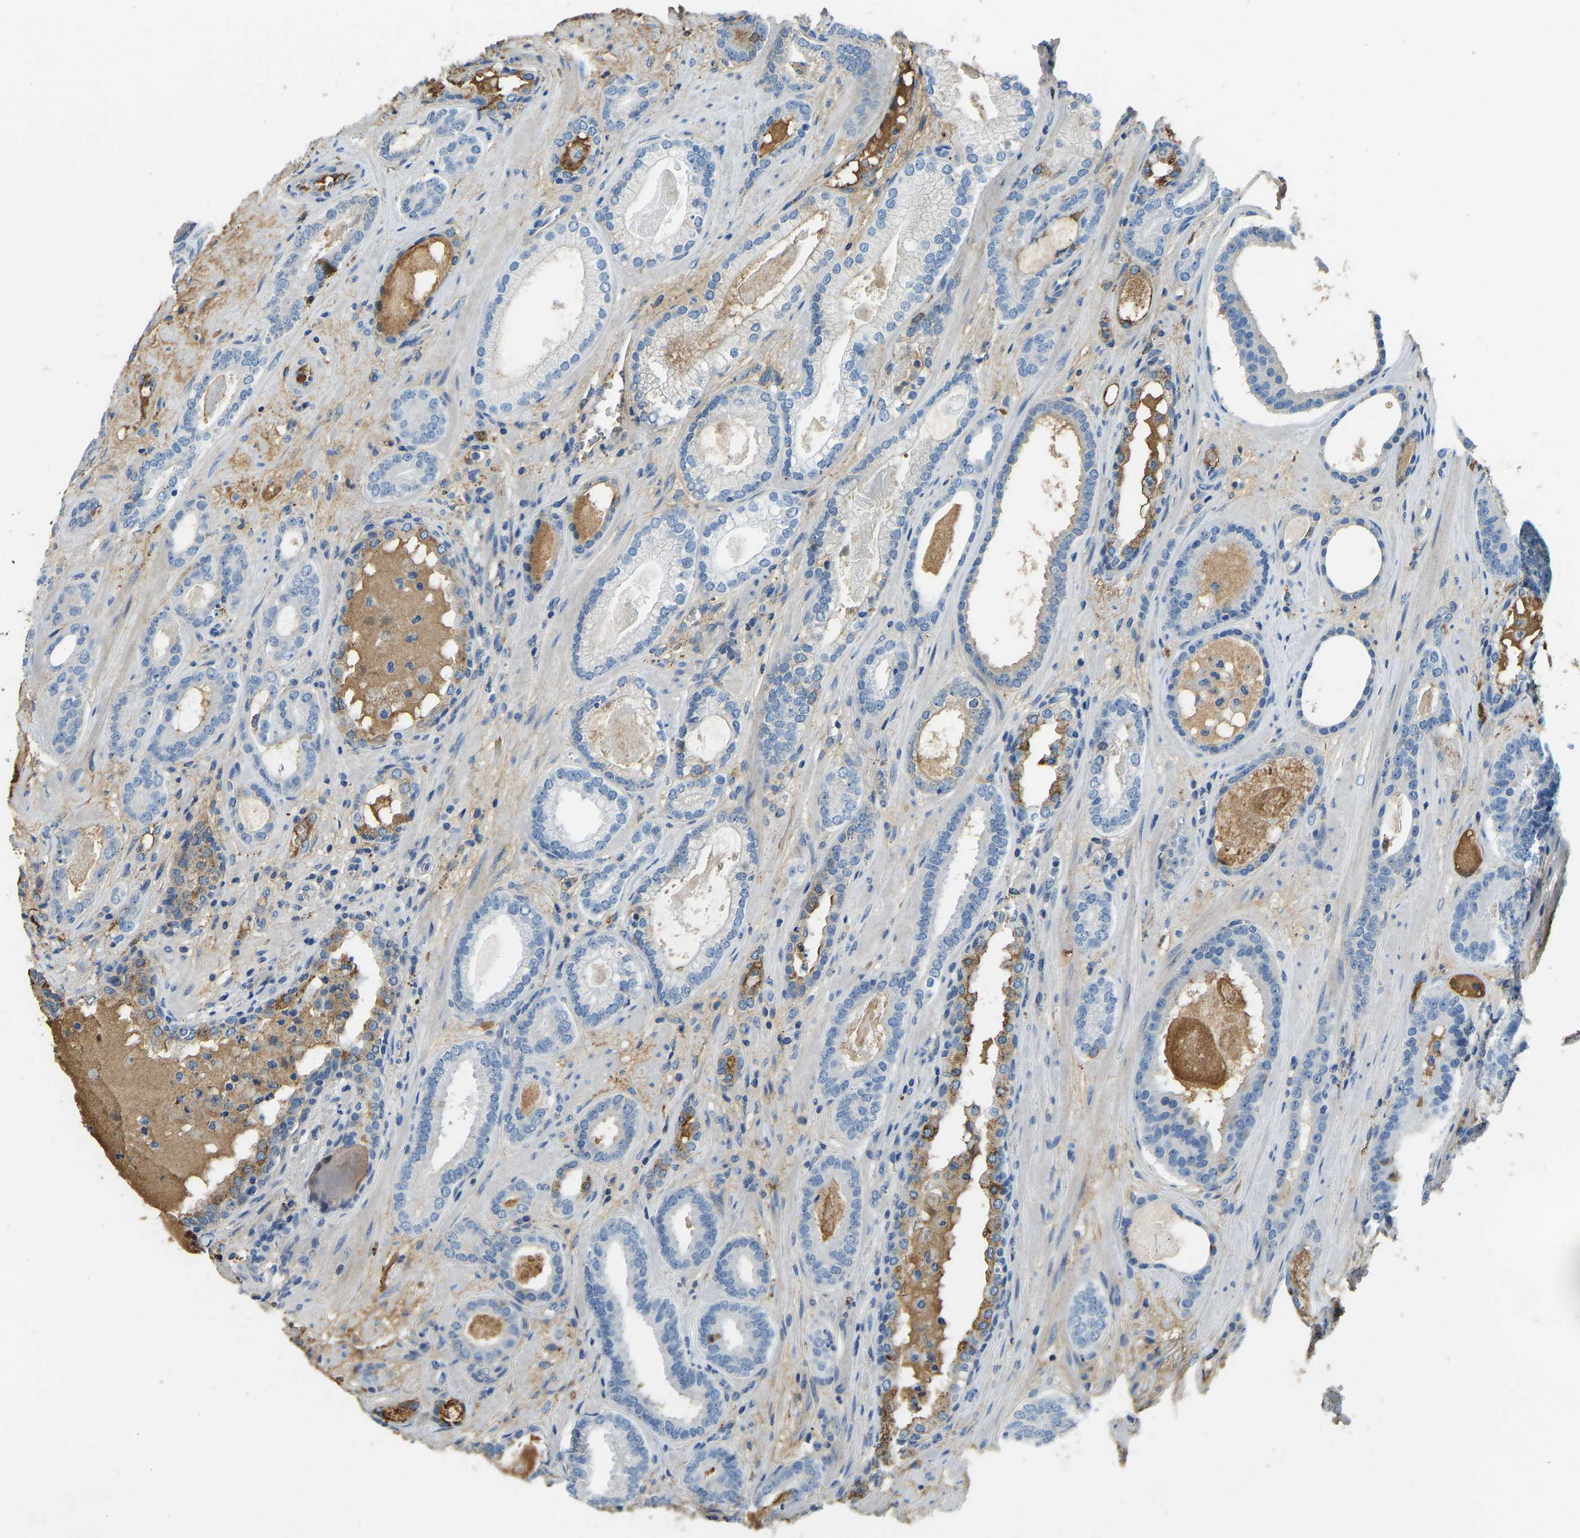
{"staining": {"intensity": "negative", "quantity": "none", "location": "none"}, "tissue": "prostate cancer", "cell_type": "Tumor cells", "image_type": "cancer", "snomed": [{"axis": "morphology", "description": "Adenocarcinoma, High grade"}, {"axis": "topography", "description": "Prostate"}], "caption": "DAB (3,3'-diaminobenzidine) immunohistochemical staining of prostate high-grade adenocarcinoma reveals no significant positivity in tumor cells. Nuclei are stained in blue.", "gene": "THBS4", "patient": {"sex": "male", "age": 60}}